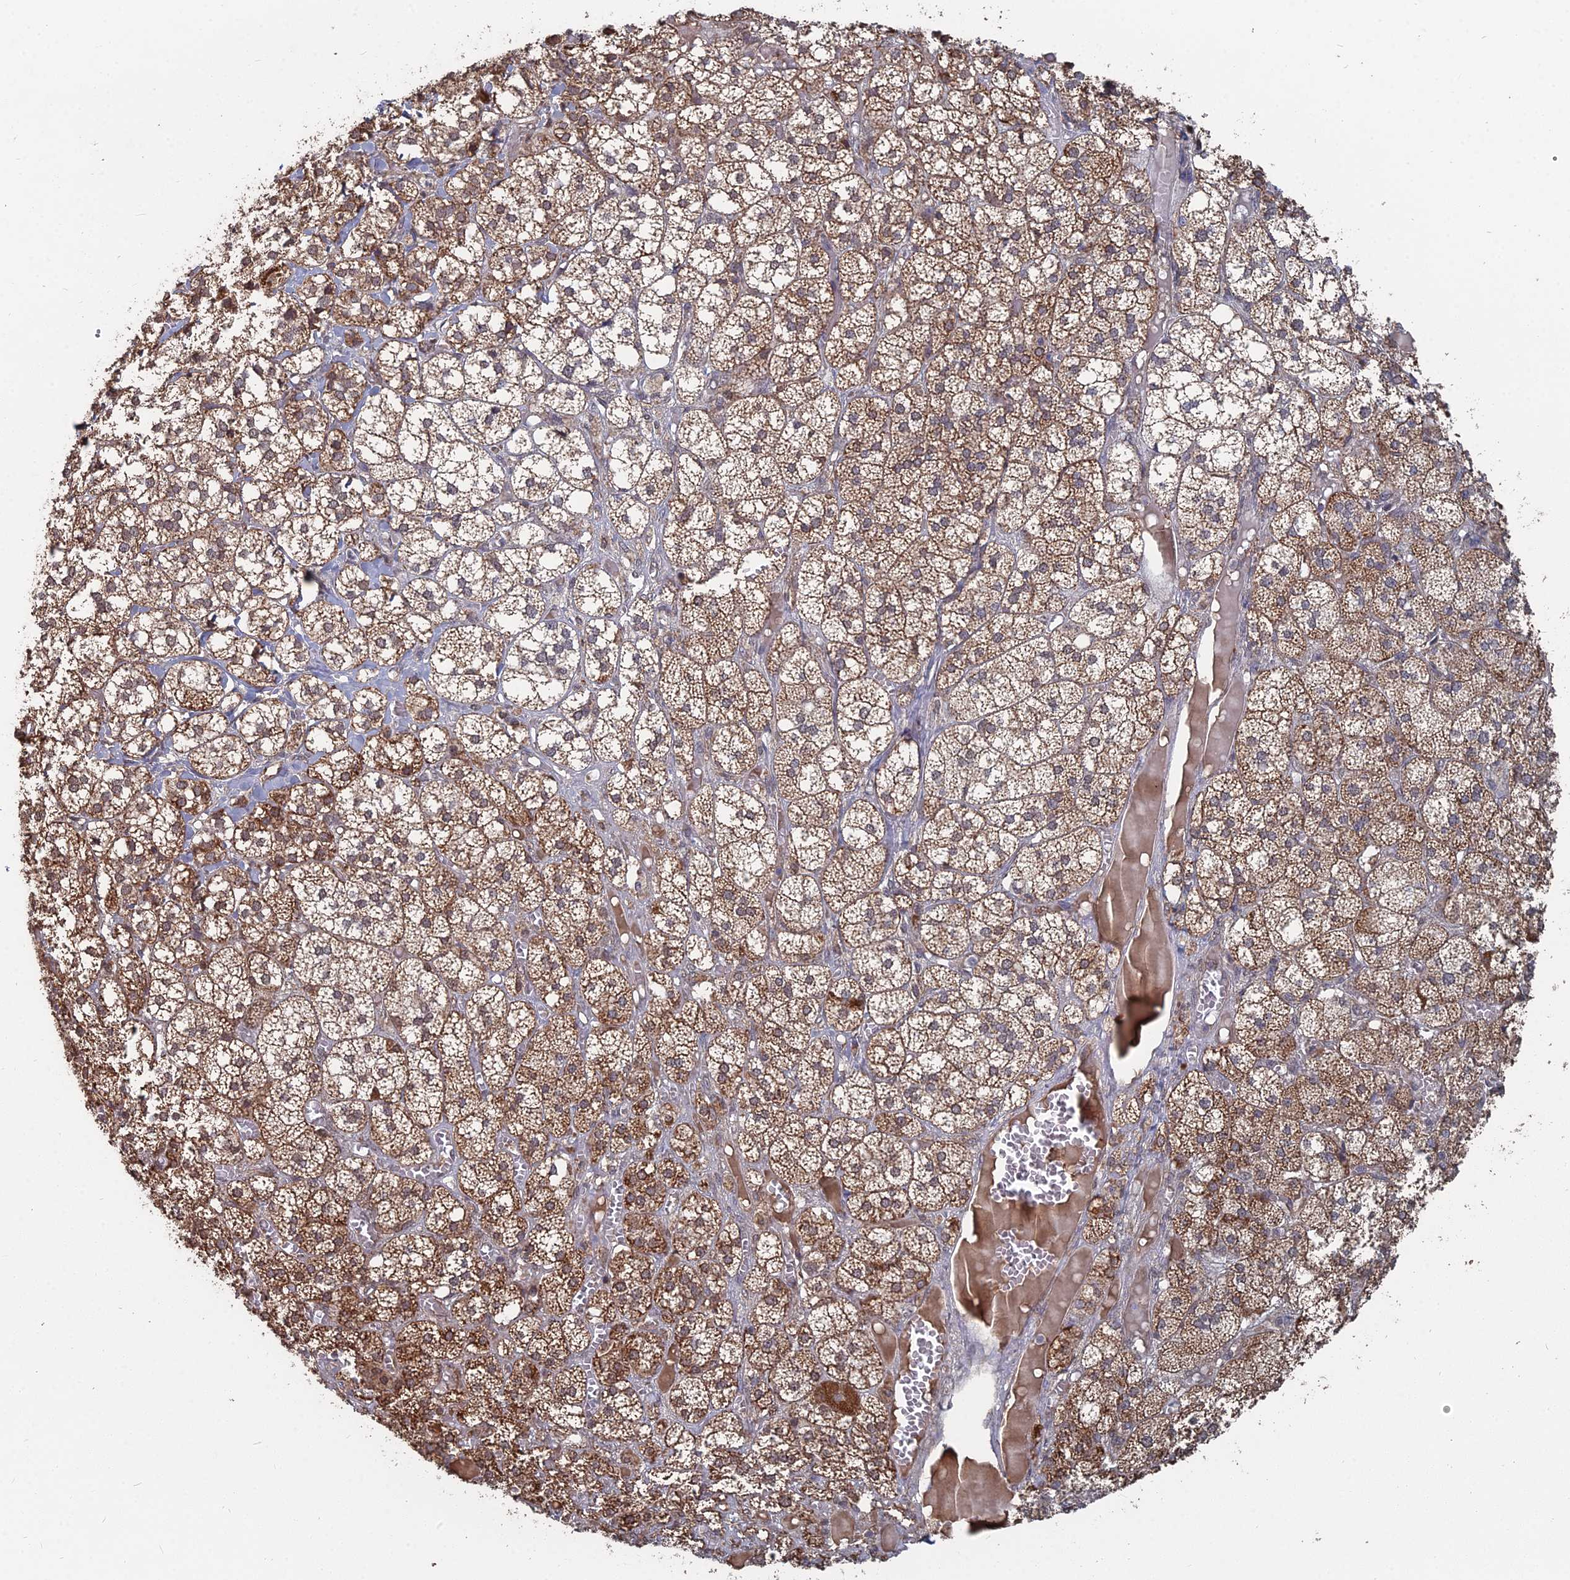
{"staining": {"intensity": "strong", "quantity": ">75%", "location": "cytoplasmic/membranous"}, "tissue": "adrenal gland", "cell_type": "Glandular cells", "image_type": "normal", "snomed": [{"axis": "morphology", "description": "Normal tissue, NOS"}, {"axis": "topography", "description": "Adrenal gland"}], "caption": "Human adrenal gland stained with a brown dye demonstrates strong cytoplasmic/membranous positive positivity in approximately >75% of glandular cells.", "gene": "CCNP", "patient": {"sex": "female", "age": 61}}